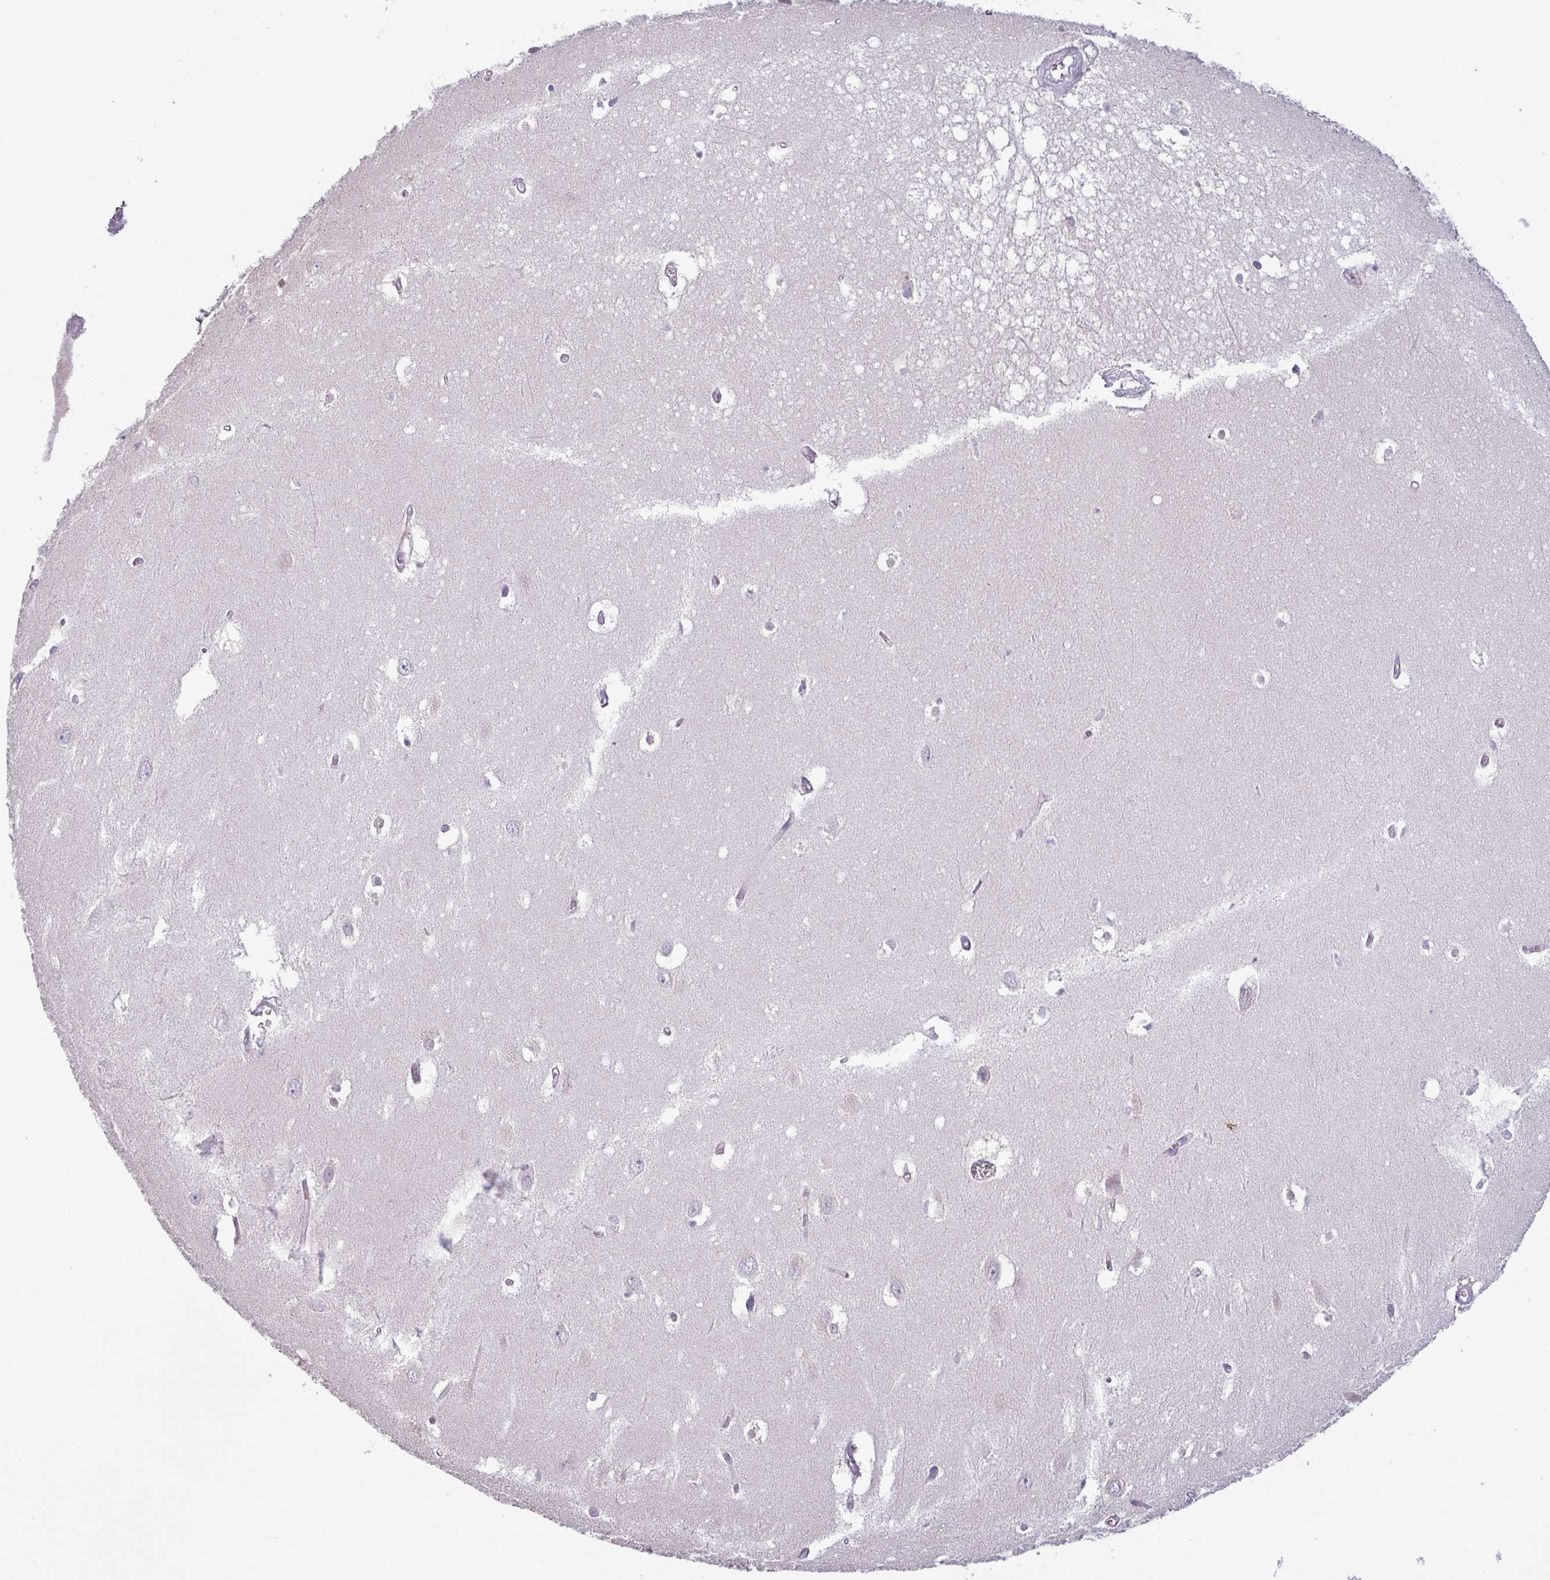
{"staining": {"intensity": "negative", "quantity": "none", "location": "none"}, "tissue": "hippocampus", "cell_type": "Glial cells", "image_type": "normal", "snomed": [{"axis": "morphology", "description": "Normal tissue, NOS"}, {"axis": "topography", "description": "Hippocampus"}], "caption": "Protein analysis of unremarkable hippocampus reveals no significant staining in glial cells.", "gene": "C20orf27", "patient": {"sex": "female", "age": 64}}